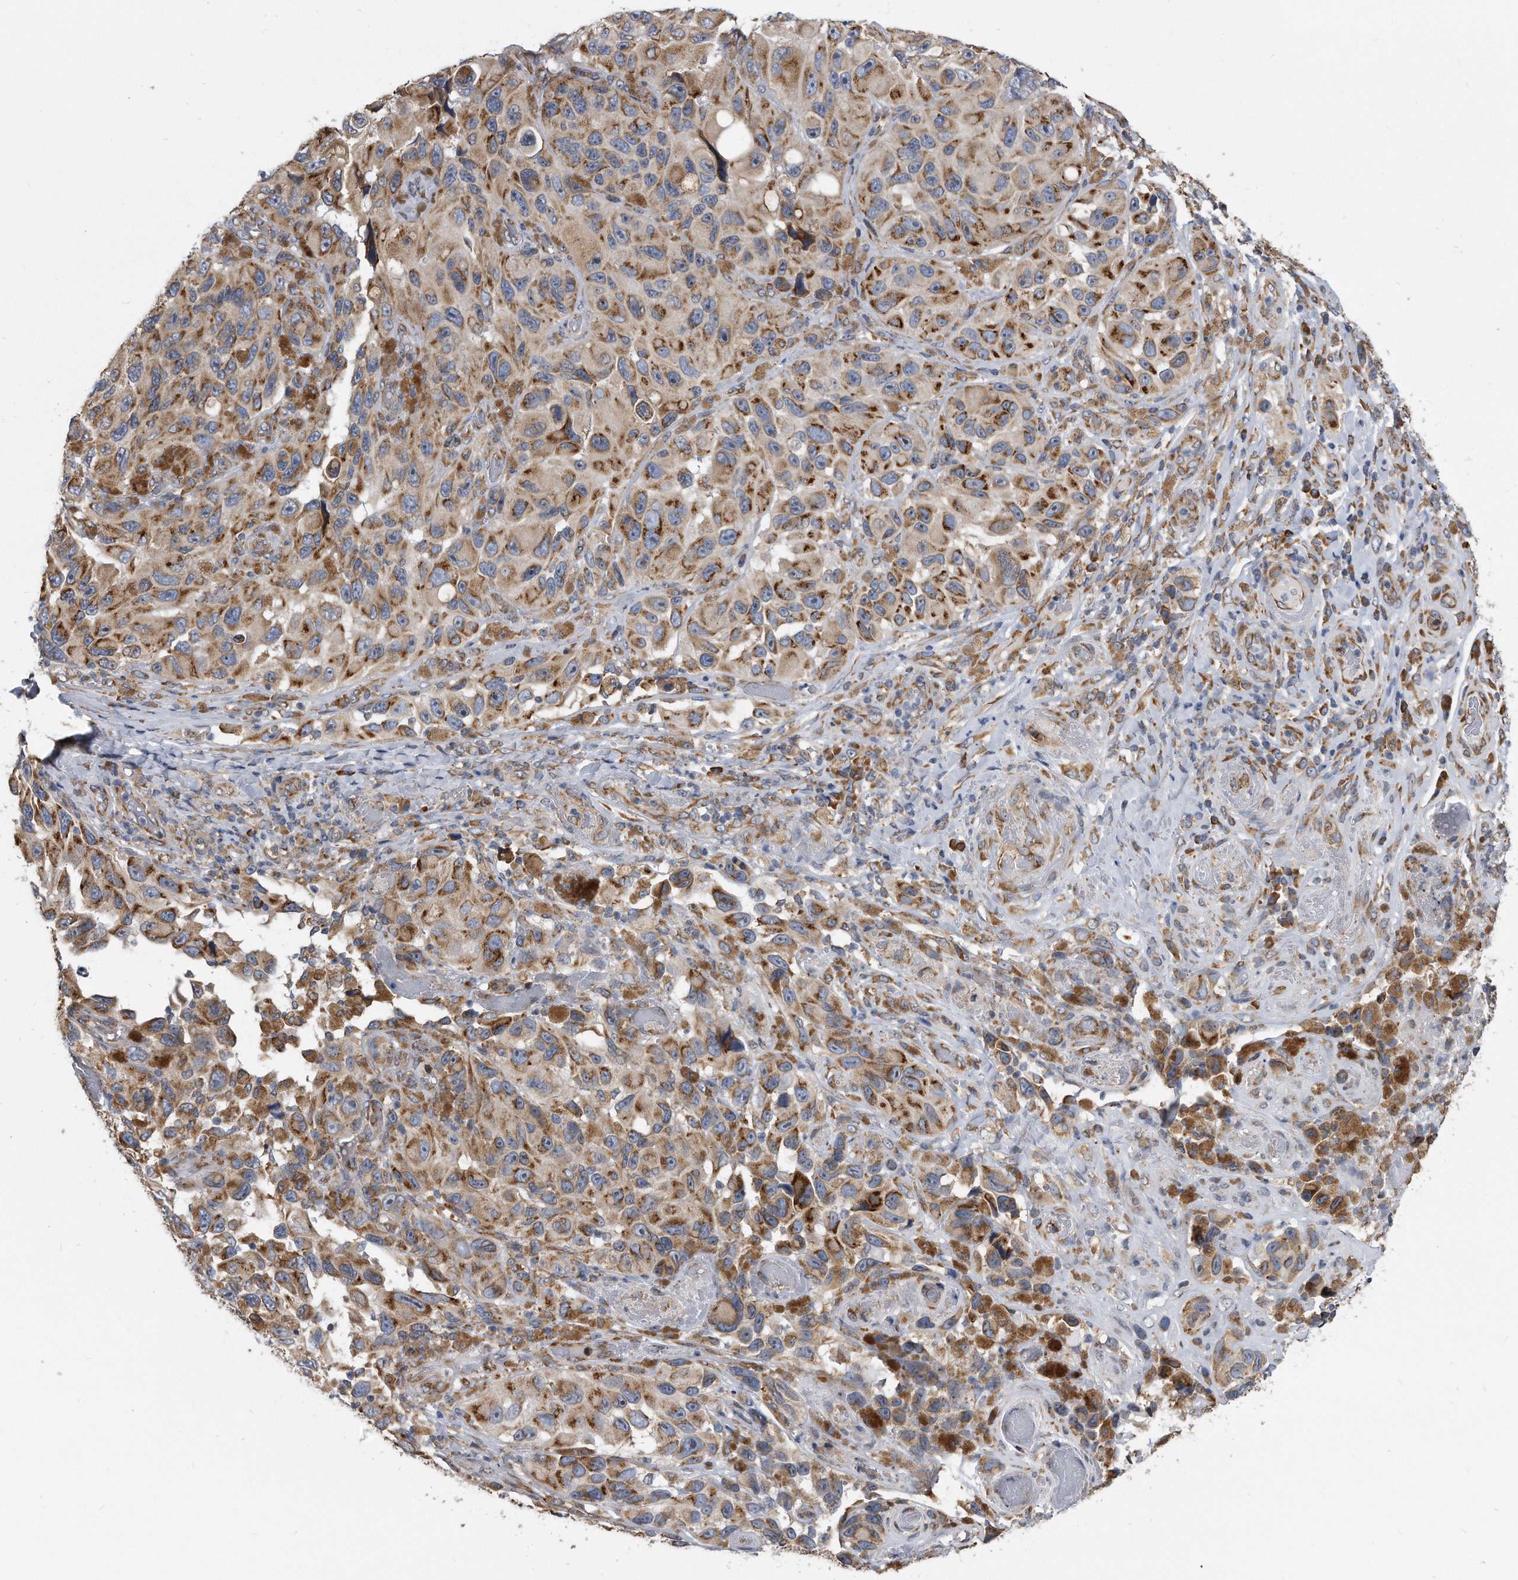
{"staining": {"intensity": "strong", "quantity": "25%-75%", "location": "cytoplasmic/membranous"}, "tissue": "melanoma", "cell_type": "Tumor cells", "image_type": "cancer", "snomed": [{"axis": "morphology", "description": "Malignant melanoma, NOS"}, {"axis": "topography", "description": "Skin"}], "caption": "This is an image of IHC staining of malignant melanoma, which shows strong expression in the cytoplasmic/membranous of tumor cells.", "gene": "CCDC47", "patient": {"sex": "female", "age": 73}}